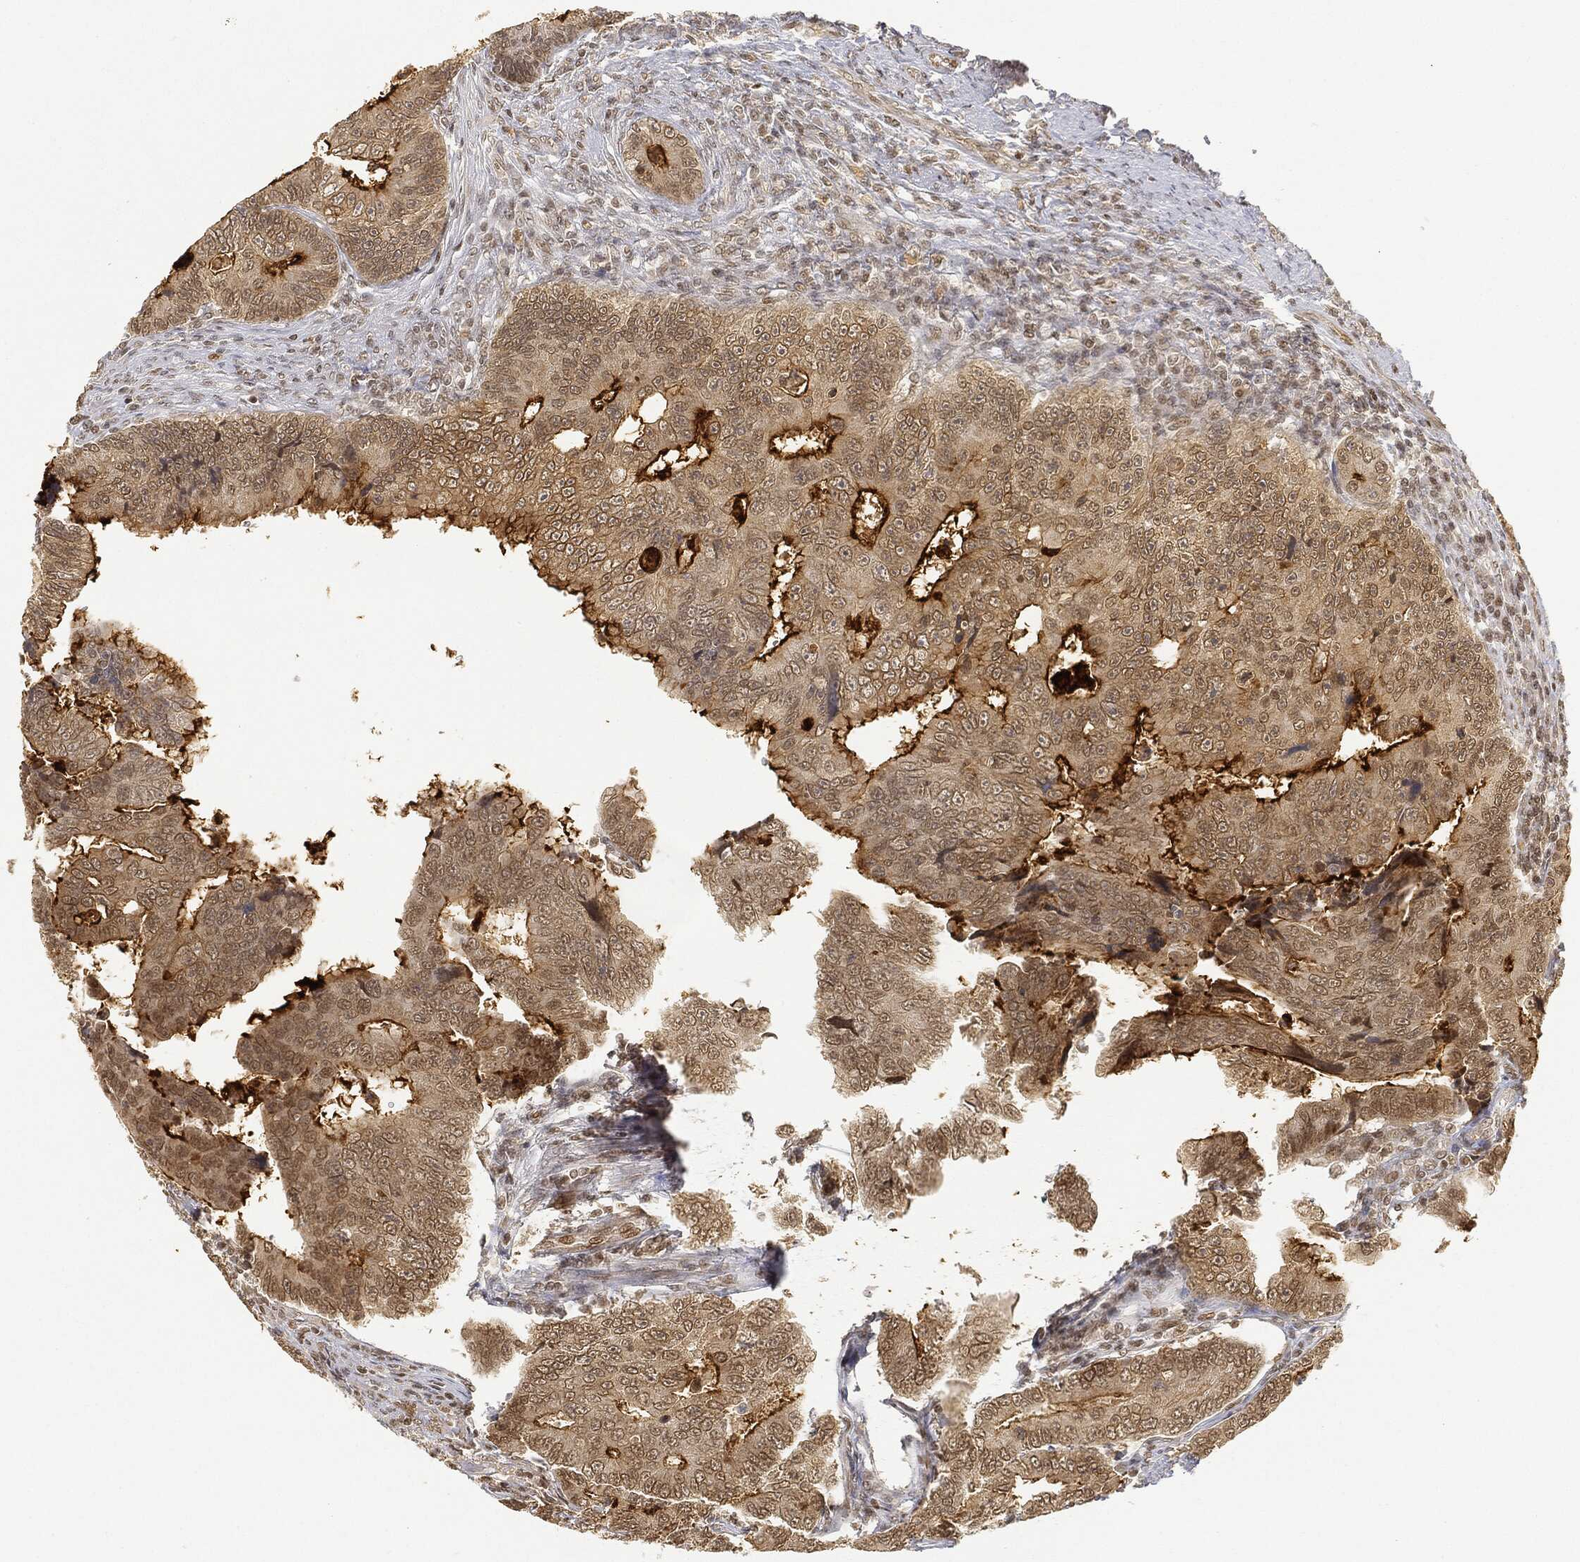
{"staining": {"intensity": "moderate", "quantity": "25%-75%", "location": "cytoplasmic/membranous,nuclear"}, "tissue": "colorectal cancer", "cell_type": "Tumor cells", "image_type": "cancer", "snomed": [{"axis": "morphology", "description": "Adenocarcinoma, NOS"}, {"axis": "topography", "description": "Colon"}], "caption": "Adenocarcinoma (colorectal) stained for a protein (brown) shows moderate cytoplasmic/membranous and nuclear positive expression in approximately 25%-75% of tumor cells.", "gene": "CIB1", "patient": {"sex": "female", "age": 72}}